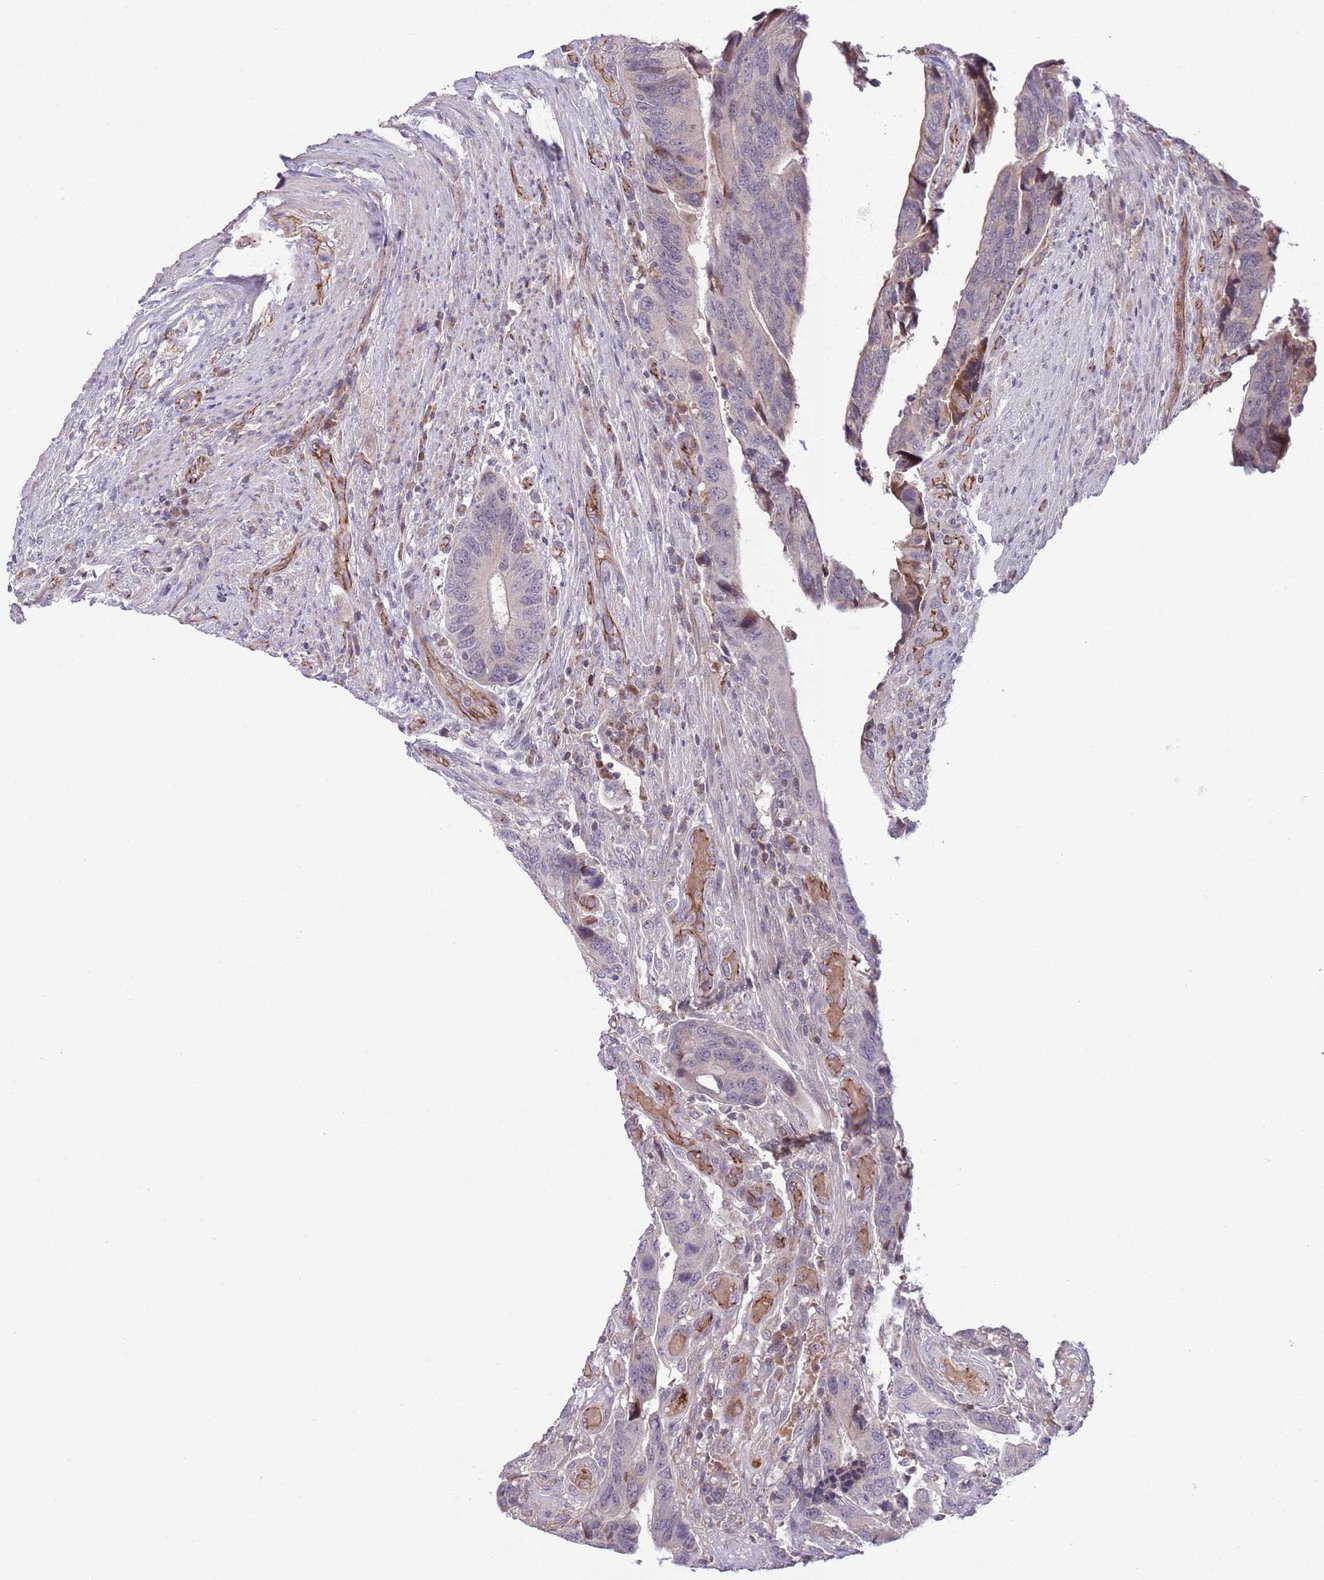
{"staining": {"intensity": "negative", "quantity": "none", "location": "none"}, "tissue": "colorectal cancer", "cell_type": "Tumor cells", "image_type": "cancer", "snomed": [{"axis": "morphology", "description": "Adenocarcinoma, NOS"}, {"axis": "topography", "description": "Colon"}], "caption": "A histopathology image of human adenocarcinoma (colorectal) is negative for staining in tumor cells.", "gene": "DPP10", "patient": {"sex": "male", "age": 87}}